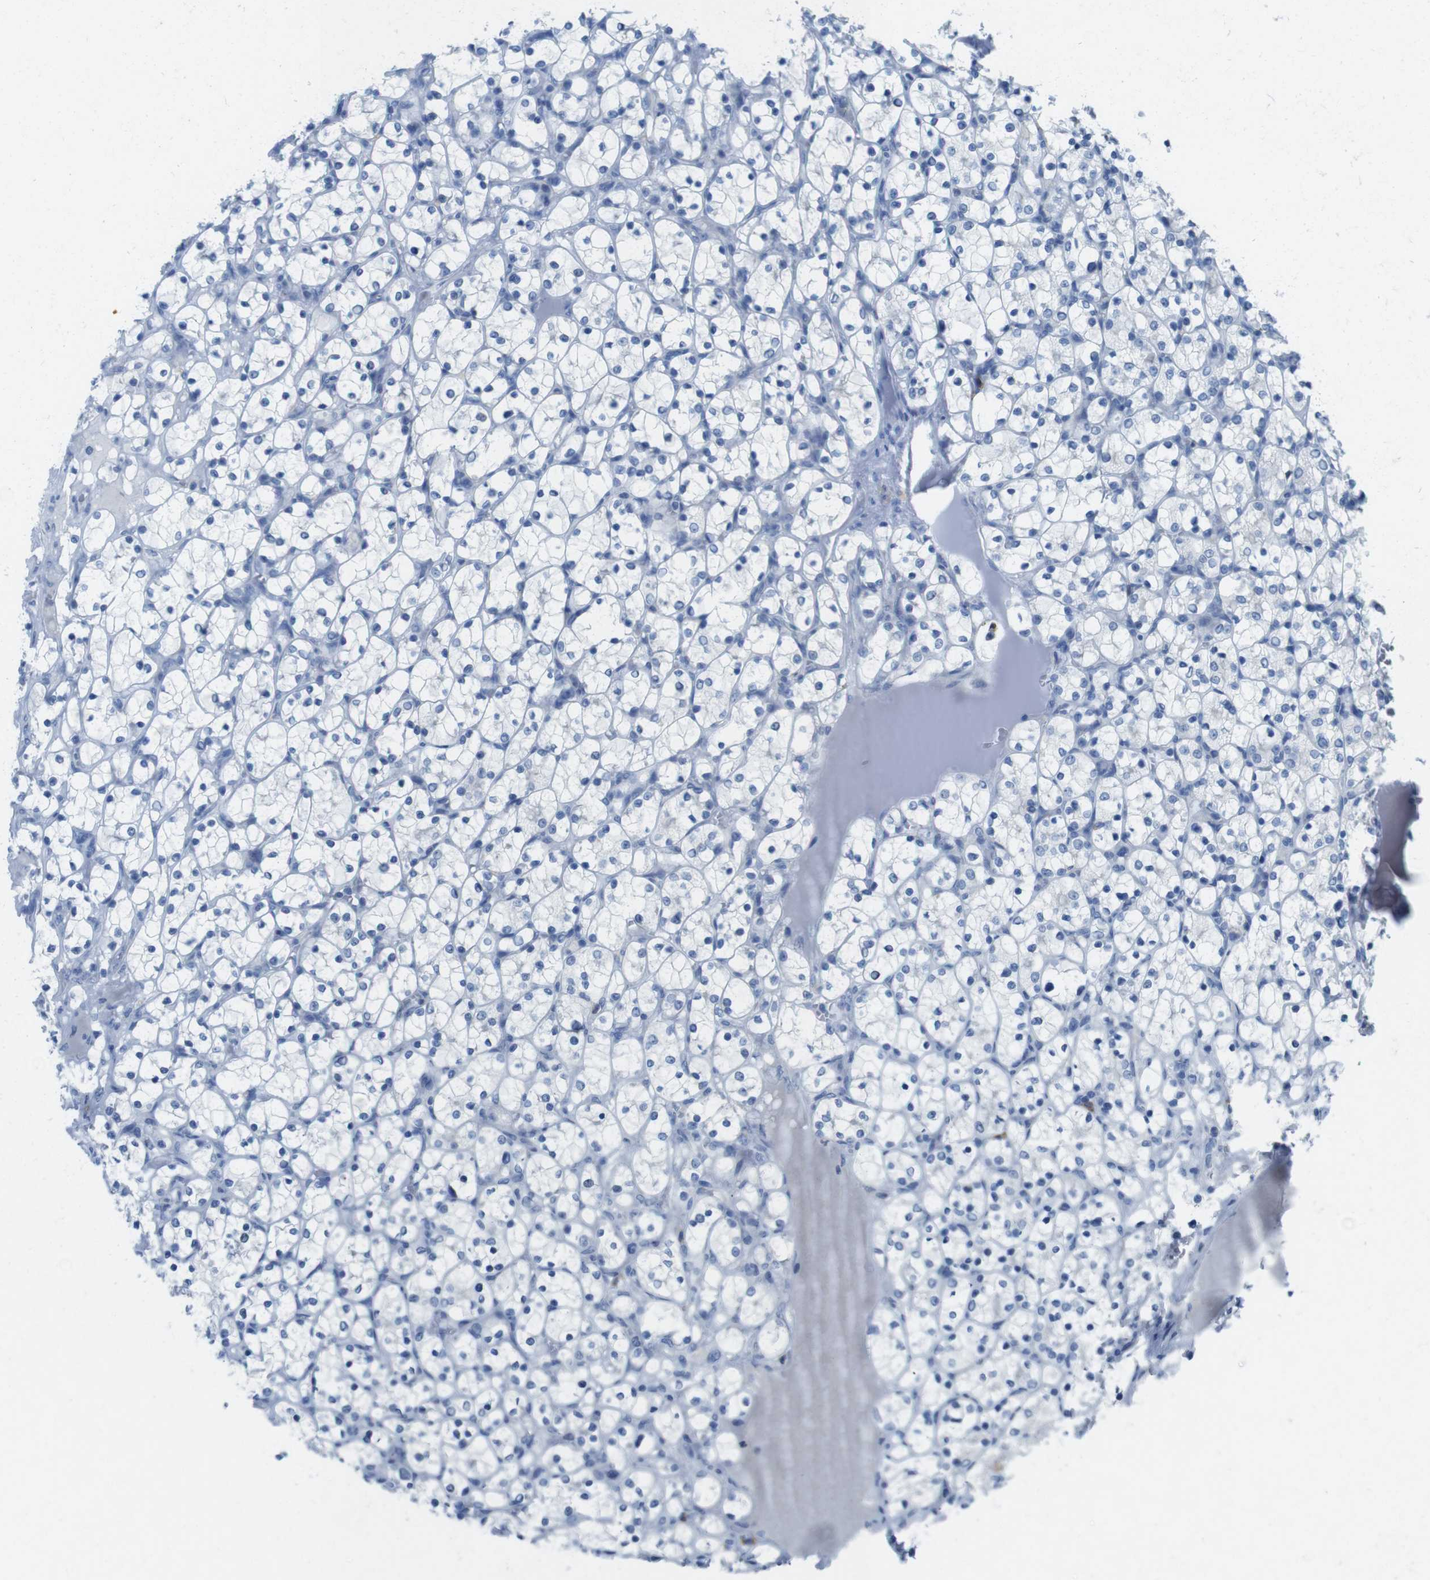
{"staining": {"intensity": "negative", "quantity": "none", "location": "none"}, "tissue": "renal cancer", "cell_type": "Tumor cells", "image_type": "cancer", "snomed": [{"axis": "morphology", "description": "Adenocarcinoma, NOS"}, {"axis": "topography", "description": "Kidney"}], "caption": "Human renal cancer stained for a protein using immunohistochemistry exhibits no expression in tumor cells.", "gene": "CD5", "patient": {"sex": "female", "age": 69}}